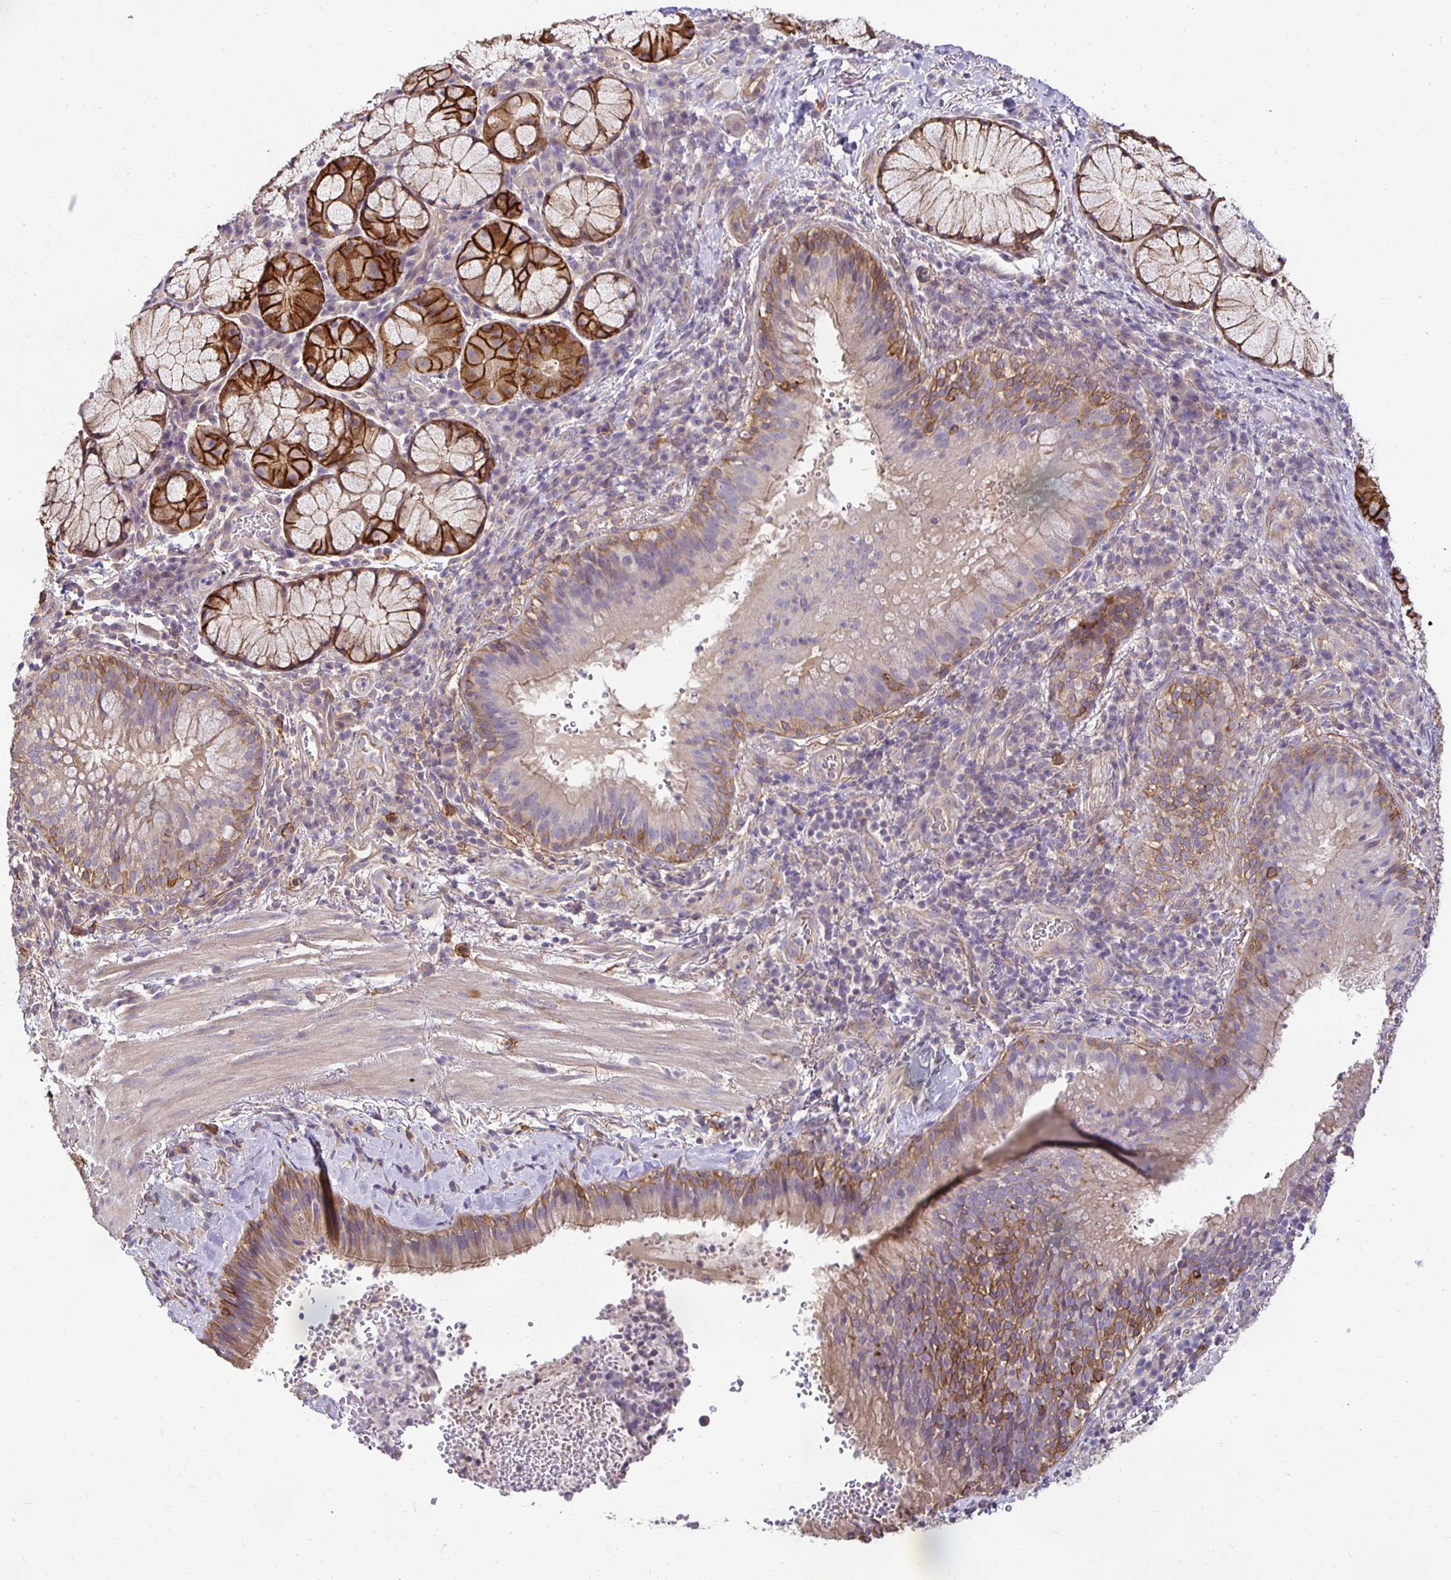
{"staining": {"intensity": "moderate", "quantity": "25%-75%", "location": "cytoplasmic/membranous"}, "tissue": "bronchus", "cell_type": "Respiratory epithelial cells", "image_type": "normal", "snomed": [{"axis": "morphology", "description": "Normal tissue, NOS"}, {"axis": "topography", "description": "Lymph node"}, {"axis": "topography", "description": "Bronchus"}], "caption": "Immunohistochemistry (IHC) of benign human bronchus displays medium levels of moderate cytoplasmic/membranous expression in about 25%-75% of respiratory epithelial cells. Using DAB (brown) and hematoxylin (blue) stains, captured at high magnification using brightfield microscopy.", "gene": "SLC9A1", "patient": {"sex": "male", "age": 56}}